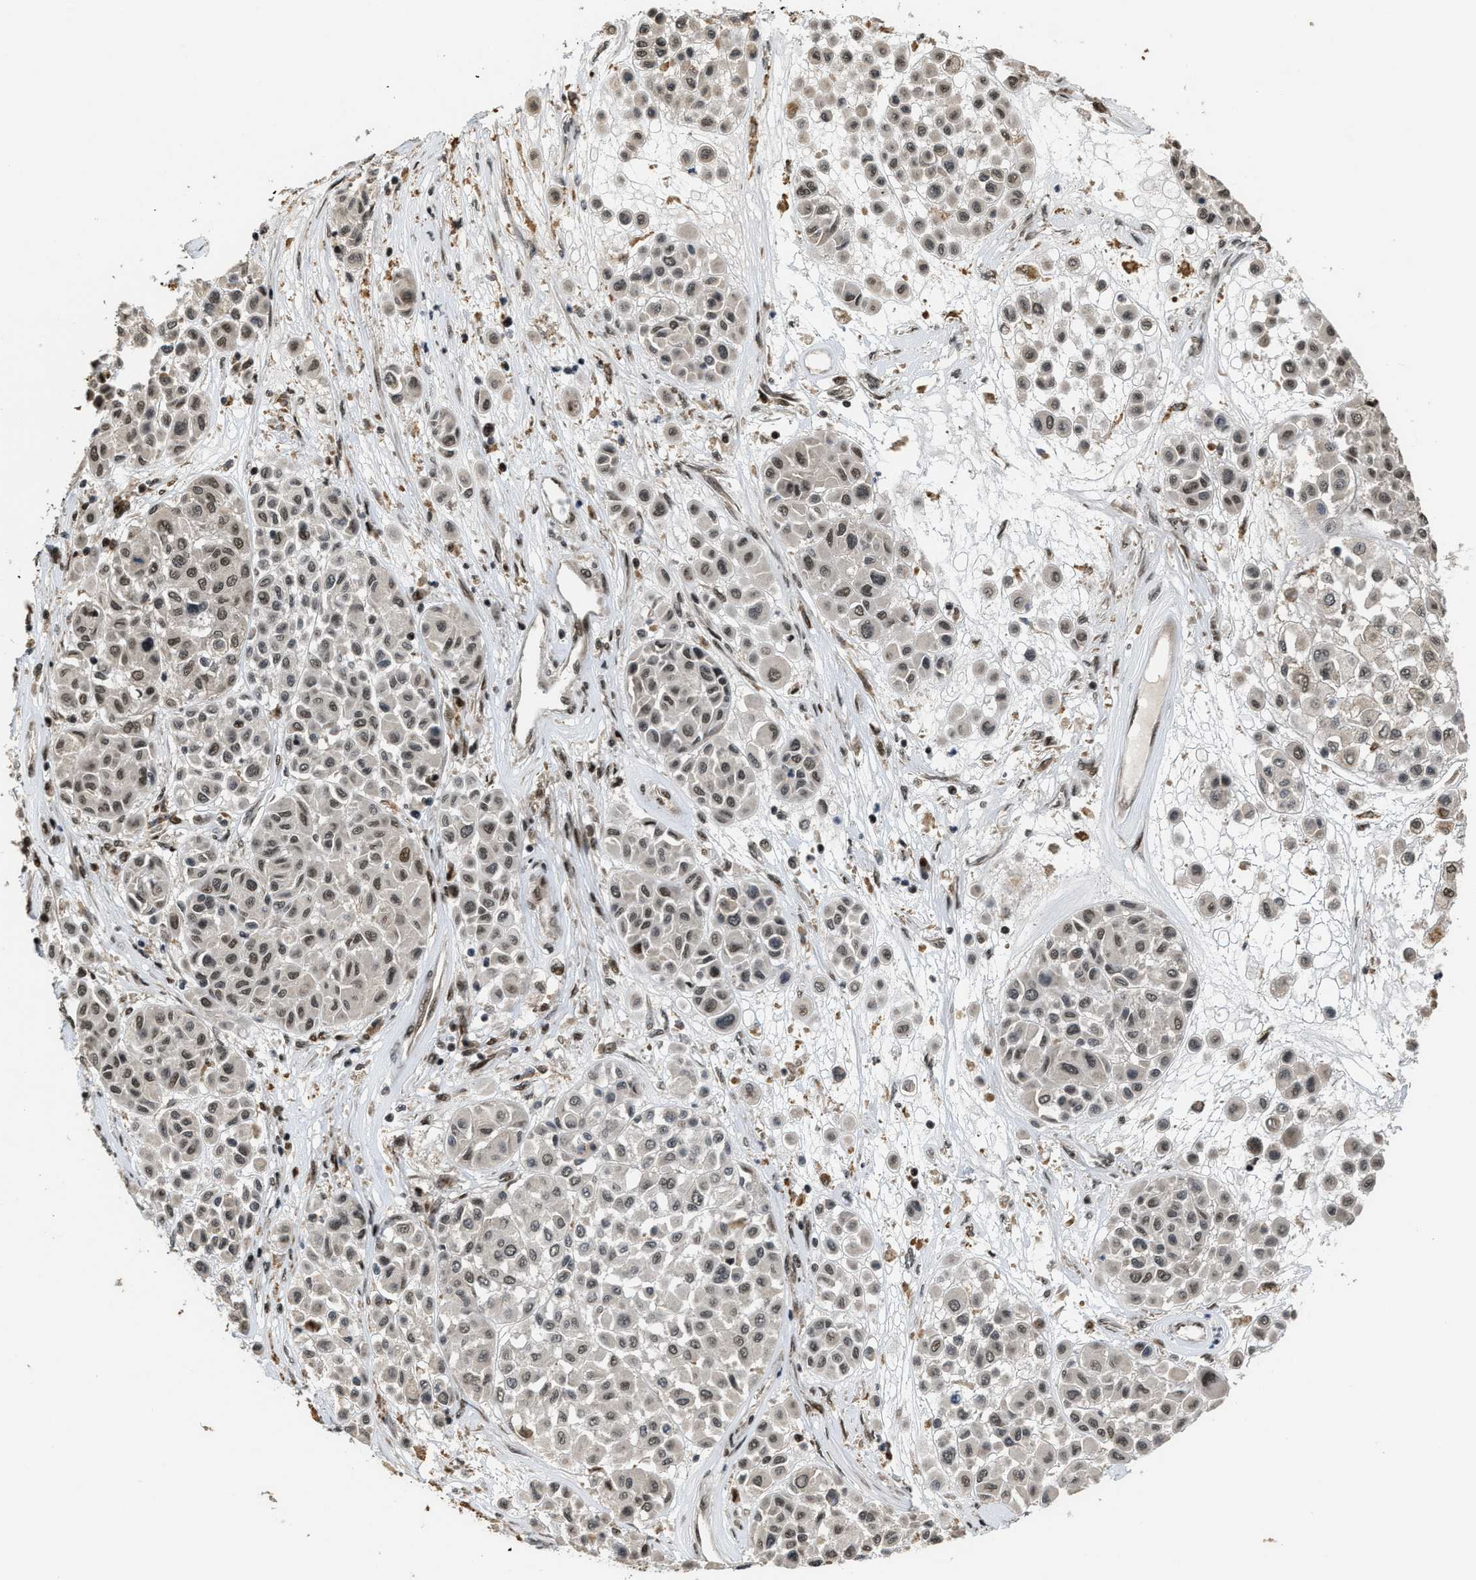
{"staining": {"intensity": "moderate", "quantity": "<25%", "location": "nuclear"}, "tissue": "melanoma", "cell_type": "Tumor cells", "image_type": "cancer", "snomed": [{"axis": "morphology", "description": "Malignant melanoma, Metastatic site"}, {"axis": "topography", "description": "Soft tissue"}], "caption": "An immunohistochemistry photomicrograph of neoplastic tissue is shown. Protein staining in brown labels moderate nuclear positivity in malignant melanoma (metastatic site) within tumor cells.", "gene": "SERTAD2", "patient": {"sex": "male", "age": 41}}